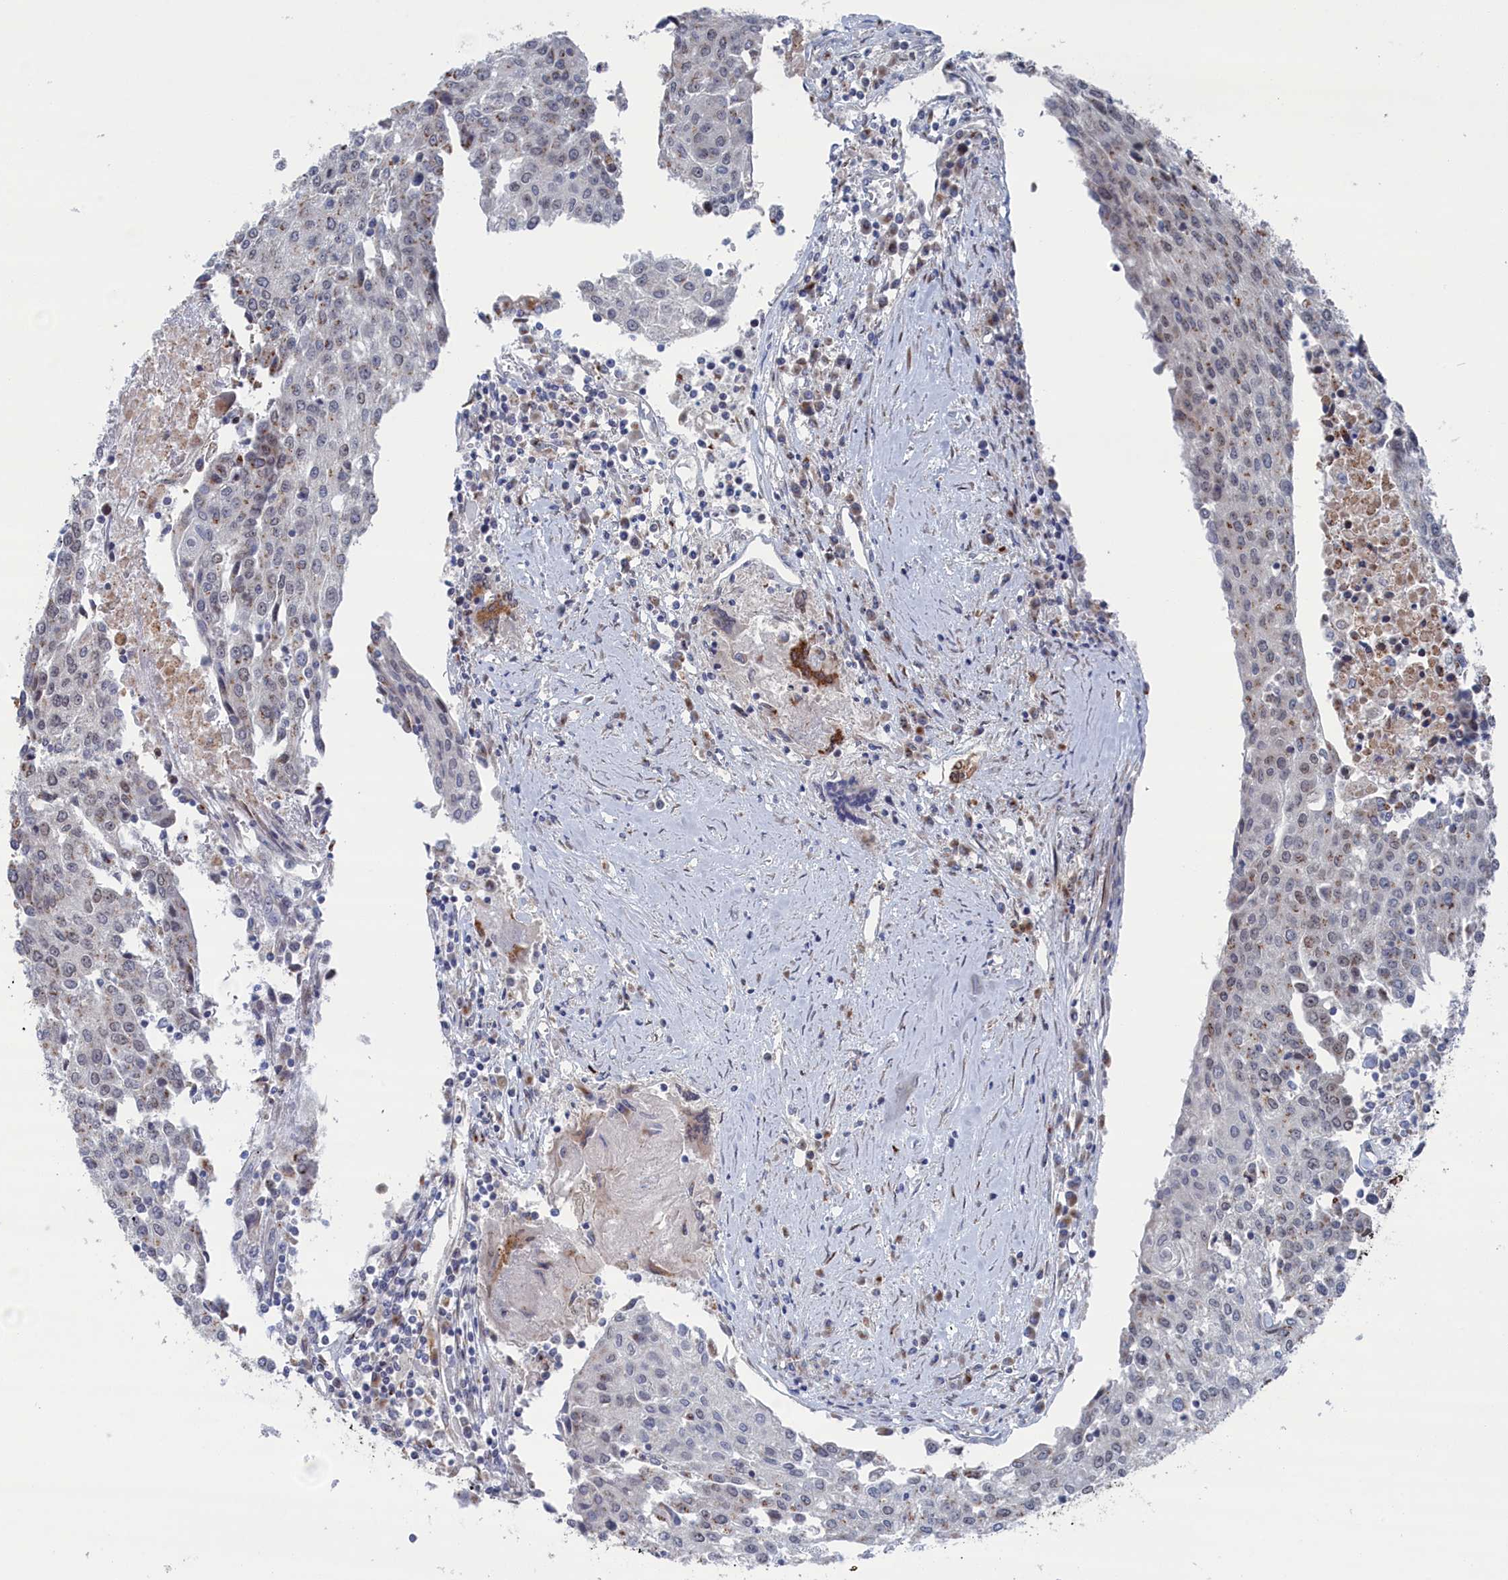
{"staining": {"intensity": "moderate", "quantity": "<25%", "location": "cytoplasmic/membranous"}, "tissue": "urothelial cancer", "cell_type": "Tumor cells", "image_type": "cancer", "snomed": [{"axis": "morphology", "description": "Urothelial carcinoma, High grade"}, {"axis": "topography", "description": "Urinary bladder"}], "caption": "Immunohistochemistry (IHC) of human urothelial carcinoma (high-grade) demonstrates low levels of moderate cytoplasmic/membranous staining in about <25% of tumor cells.", "gene": "IRX1", "patient": {"sex": "female", "age": 85}}